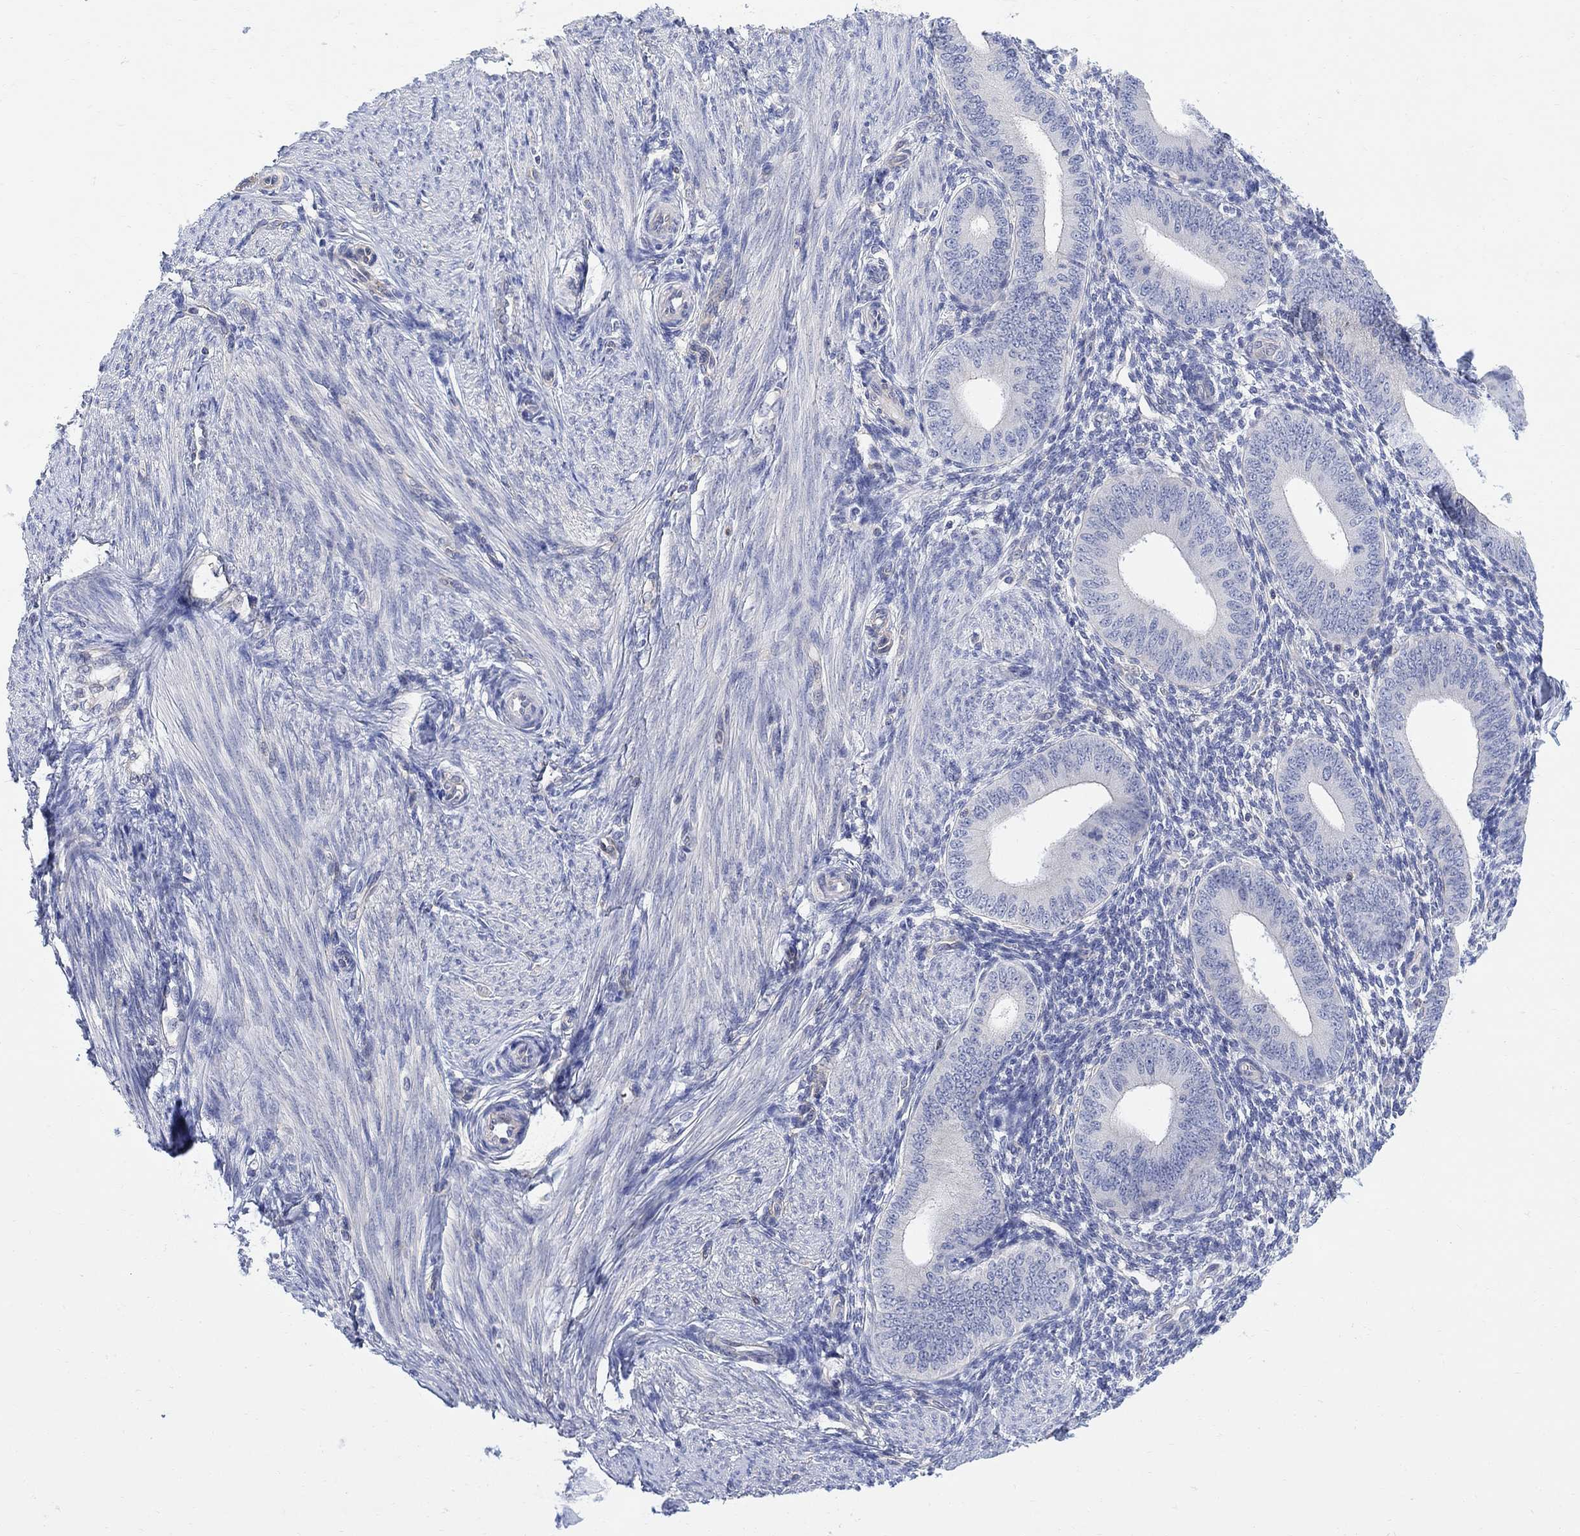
{"staining": {"intensity": "negative", "quantity": "none", "location": "none"}, "tissue": "endometrium", "cell_type": "Cells in endometrial stroma", "image_type": "normal", "snomed": [{"axis": "morphology", "description": "Normal tissue, NOS"}, {"axis": "topography", "description": "Endometrium"}], "caption": "Image shows no significant protein expression in cells in endometrial stroma of benign endometrium.", "gene": "GBP5", "patient": {"sex": "female", "age": 39}}